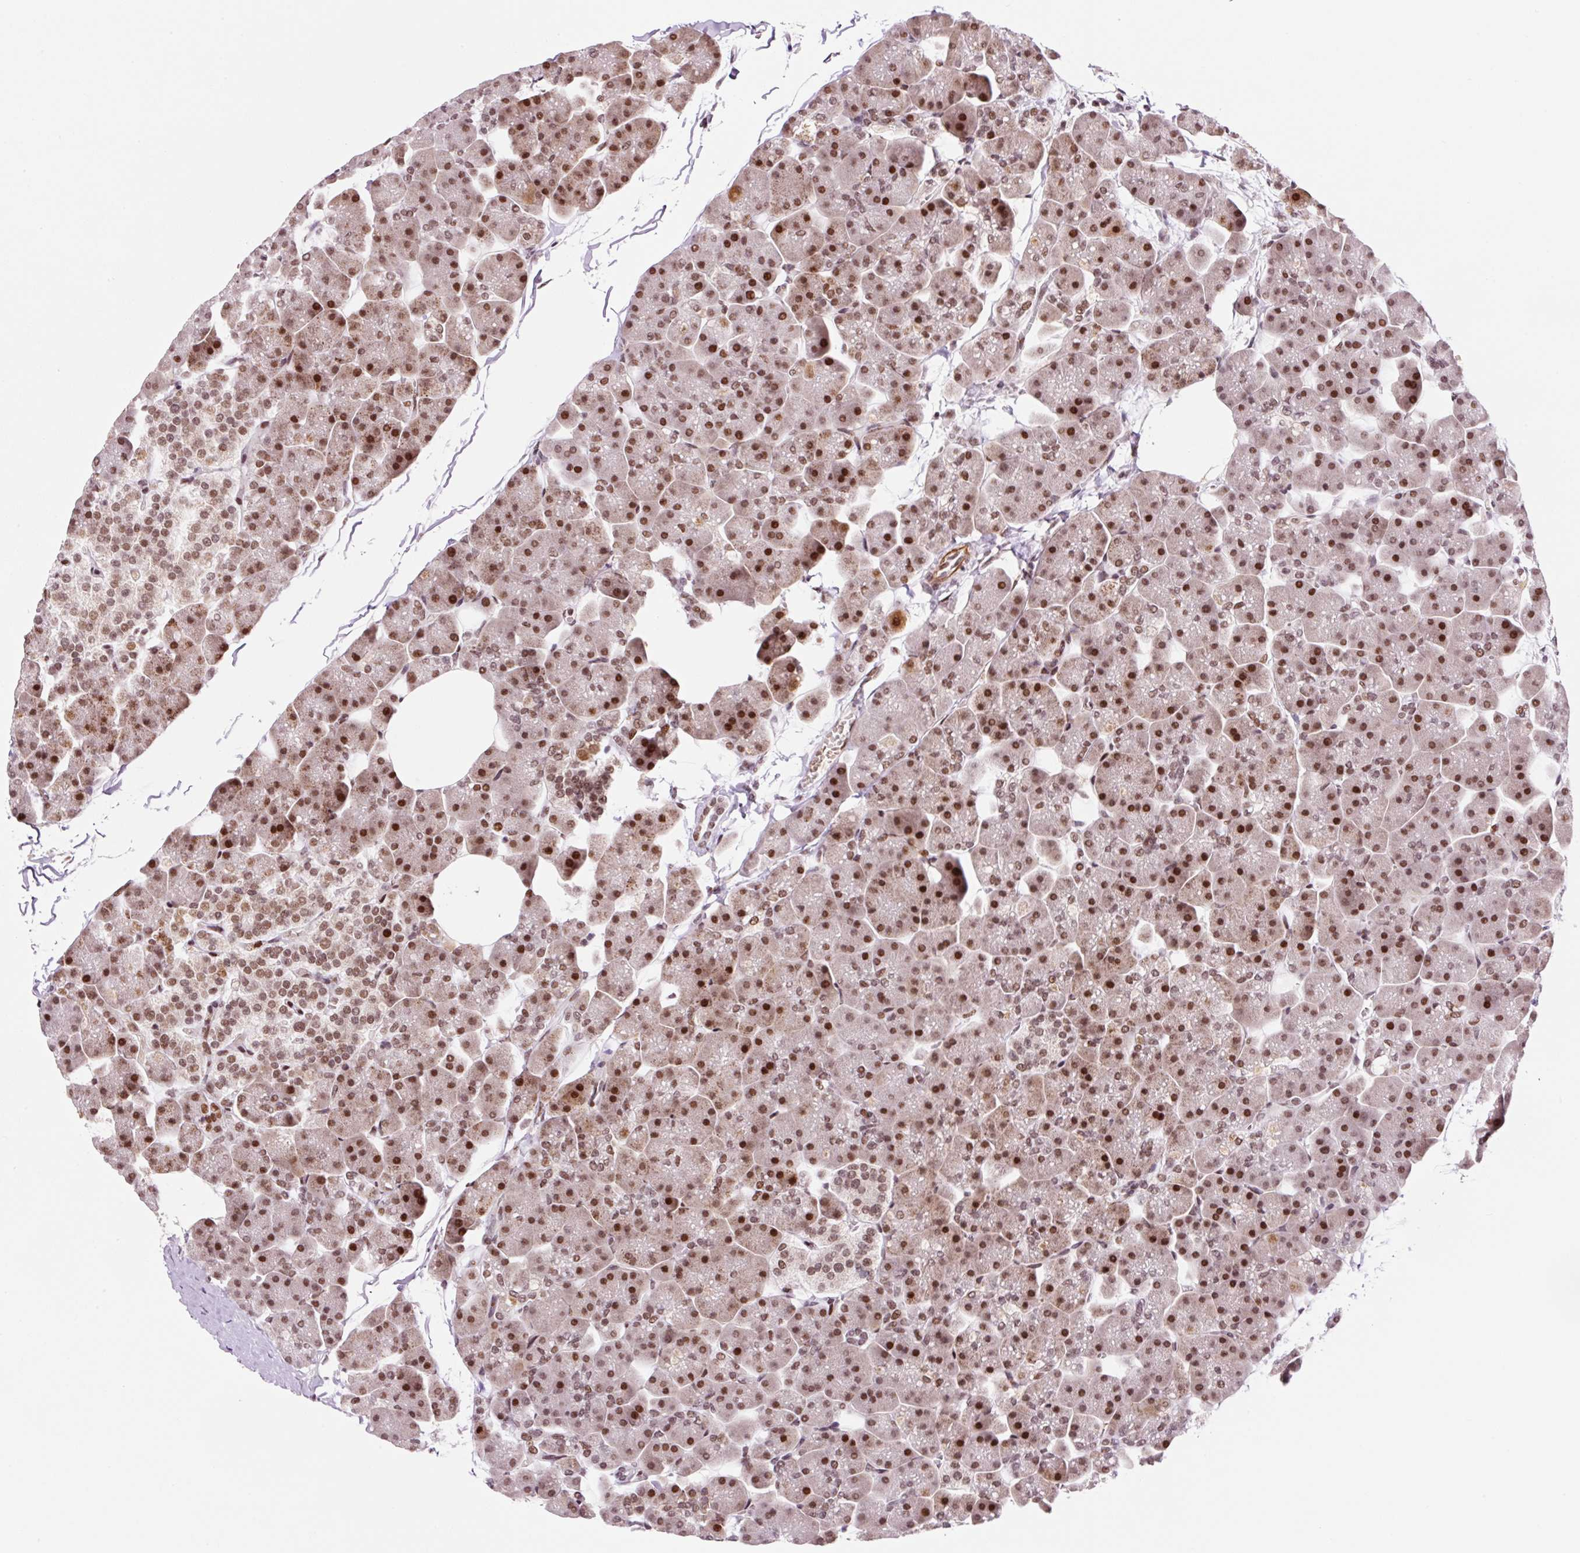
{"staining": {"intensity": "strong", "quantity": ">75%", "location": "nuclear"}, "tissue": "pancreas", "cell_type": "Exocrine glandular cells", "image_type": "normal", "snomed": [{"axis": "morphology", "description": "Normal tissue, NOS"}, {"axis": "topography", "description": "Pancreas"}], "caption": "The histopathology image reveals staining of unremarkable pancreas, revealing strong nuclear protein positivity (brown color) within exocrine glandular cells.", "gene": "CCNL2", "patient": {"sex": "male", "age": 35}}